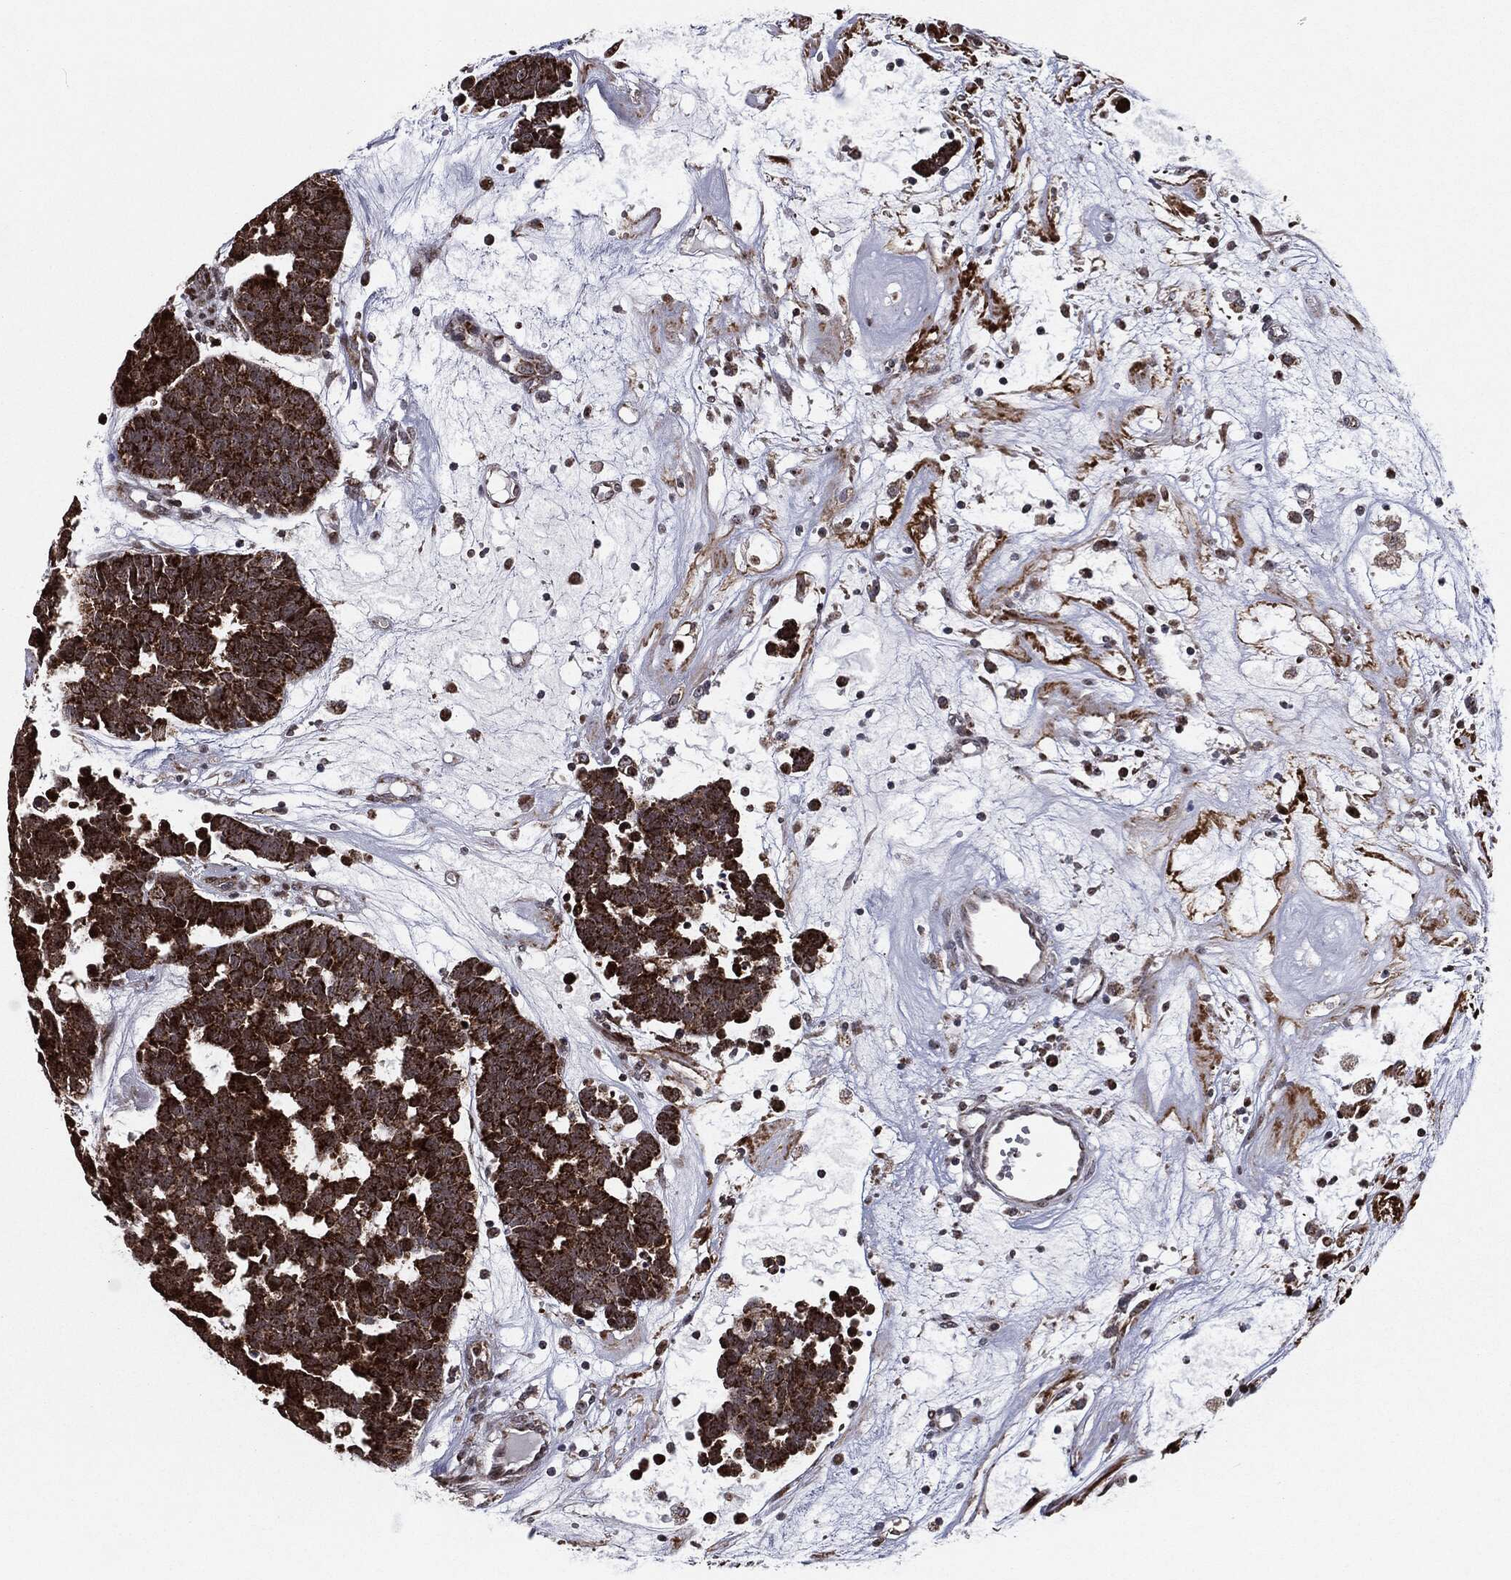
{"staining": {"intensity": "strong", "quantity": ">75%", "location": "cytoplasmic/membranous"}, "tissue": "head and neck cancer", "cell_type": "Tumor cells", "image_type": "cancer", "snomed": [{"axis": "morphology", "description": "Adenocarcinoma, NOS"}, {"axis": "topography", "description": "Head-Neck"}], "caption": "DAB (3,3'-diaminobenzidine) immunohistochemical staining of human head and neck cancer (adenocarcinoma) exhibits strong cytoplasmic/membranous protein positivity in about >75% of tumor cells.", "gene": "CHCHD2", "patient": {"sex": "female", "age": 81}}